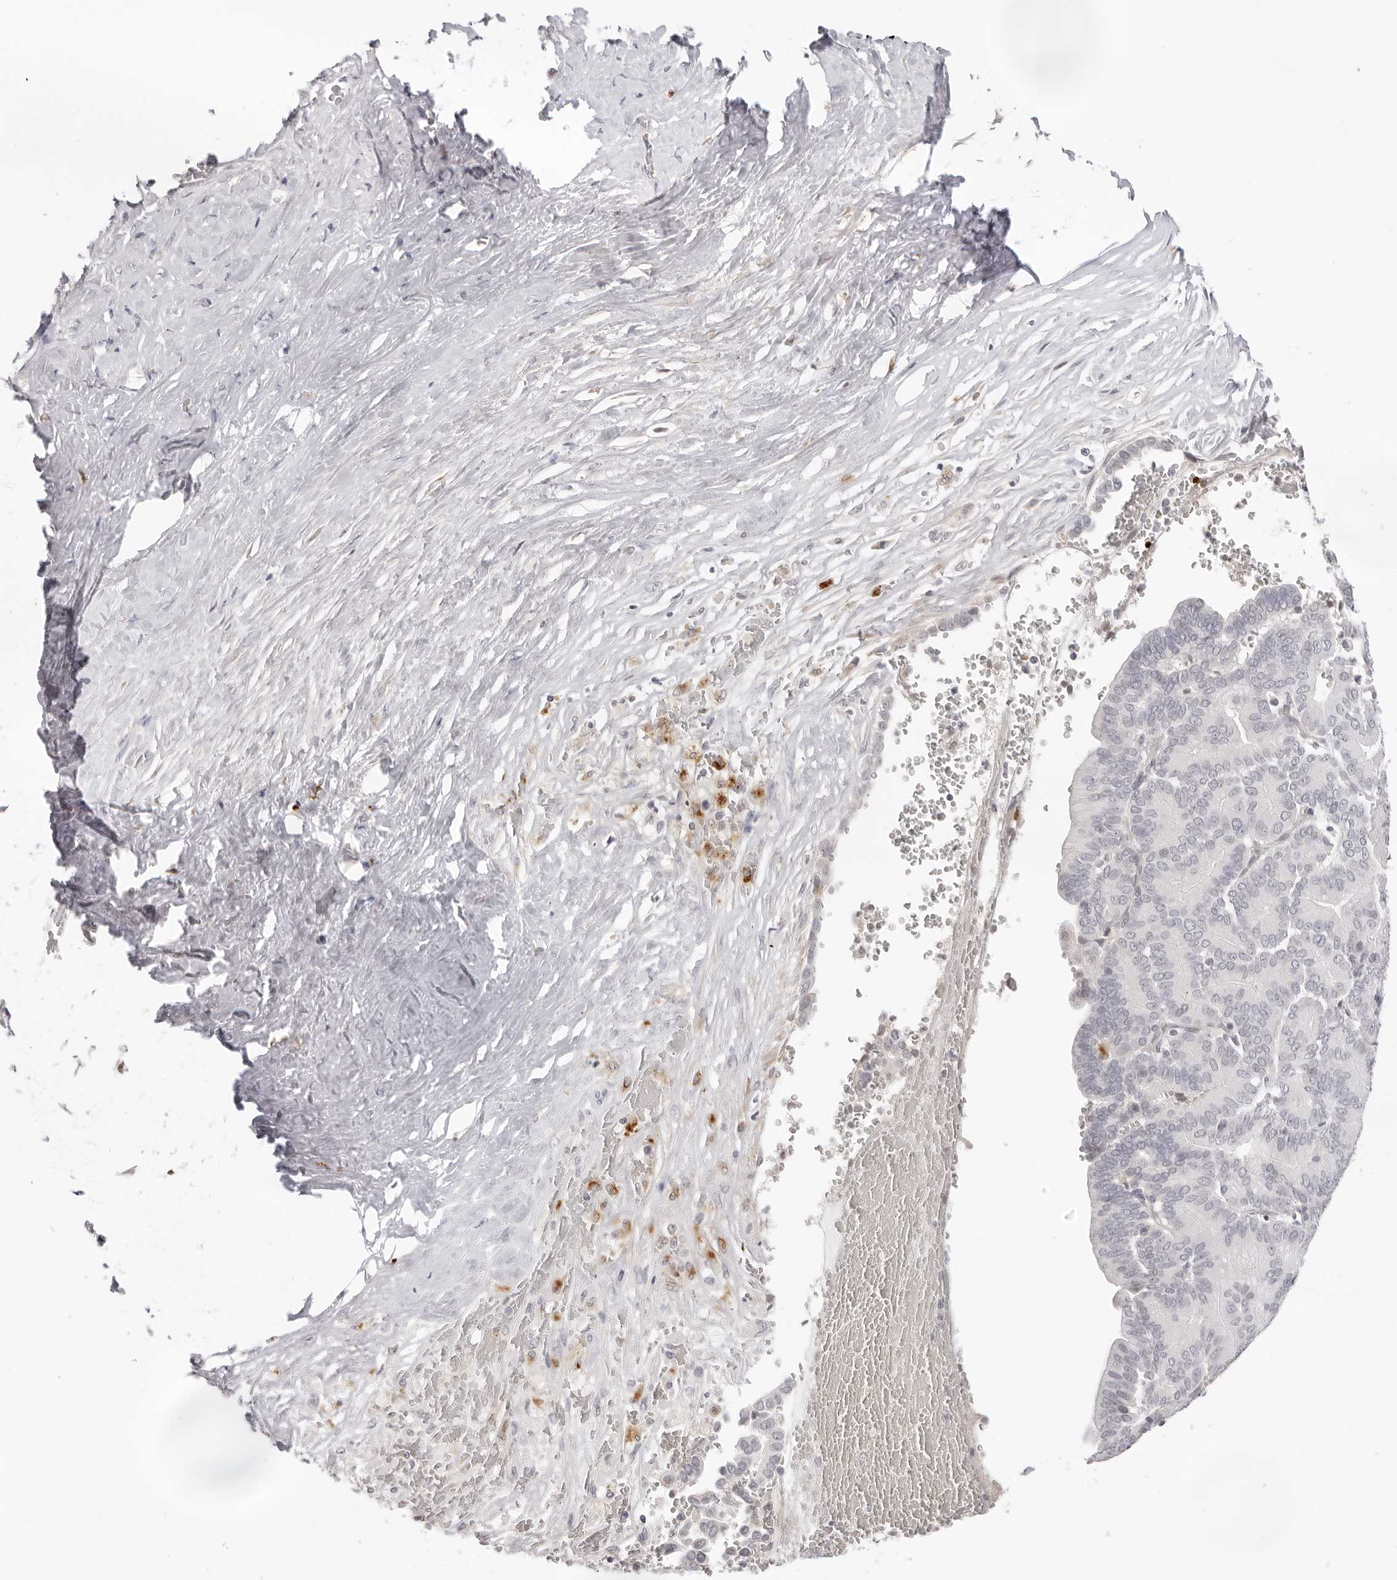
{"staining": {"intensity": "negative", "quantity": "none", "location": "none"}, "tissue": "liver cancer", "cell_type": "Tumor cells", "image_type": "cancer", "snomed": [{"axis": "morphology", "description": "Cholangiocarcinoma"}, {"axis": "topography", "description": "Liver"}], "caption": "Human liver cancer stained for a protein using immunohistochemistry demonstrates no staining in tumor cells.", "gene": "STRADB", "patient": {"sex": "female", "age": 75}}